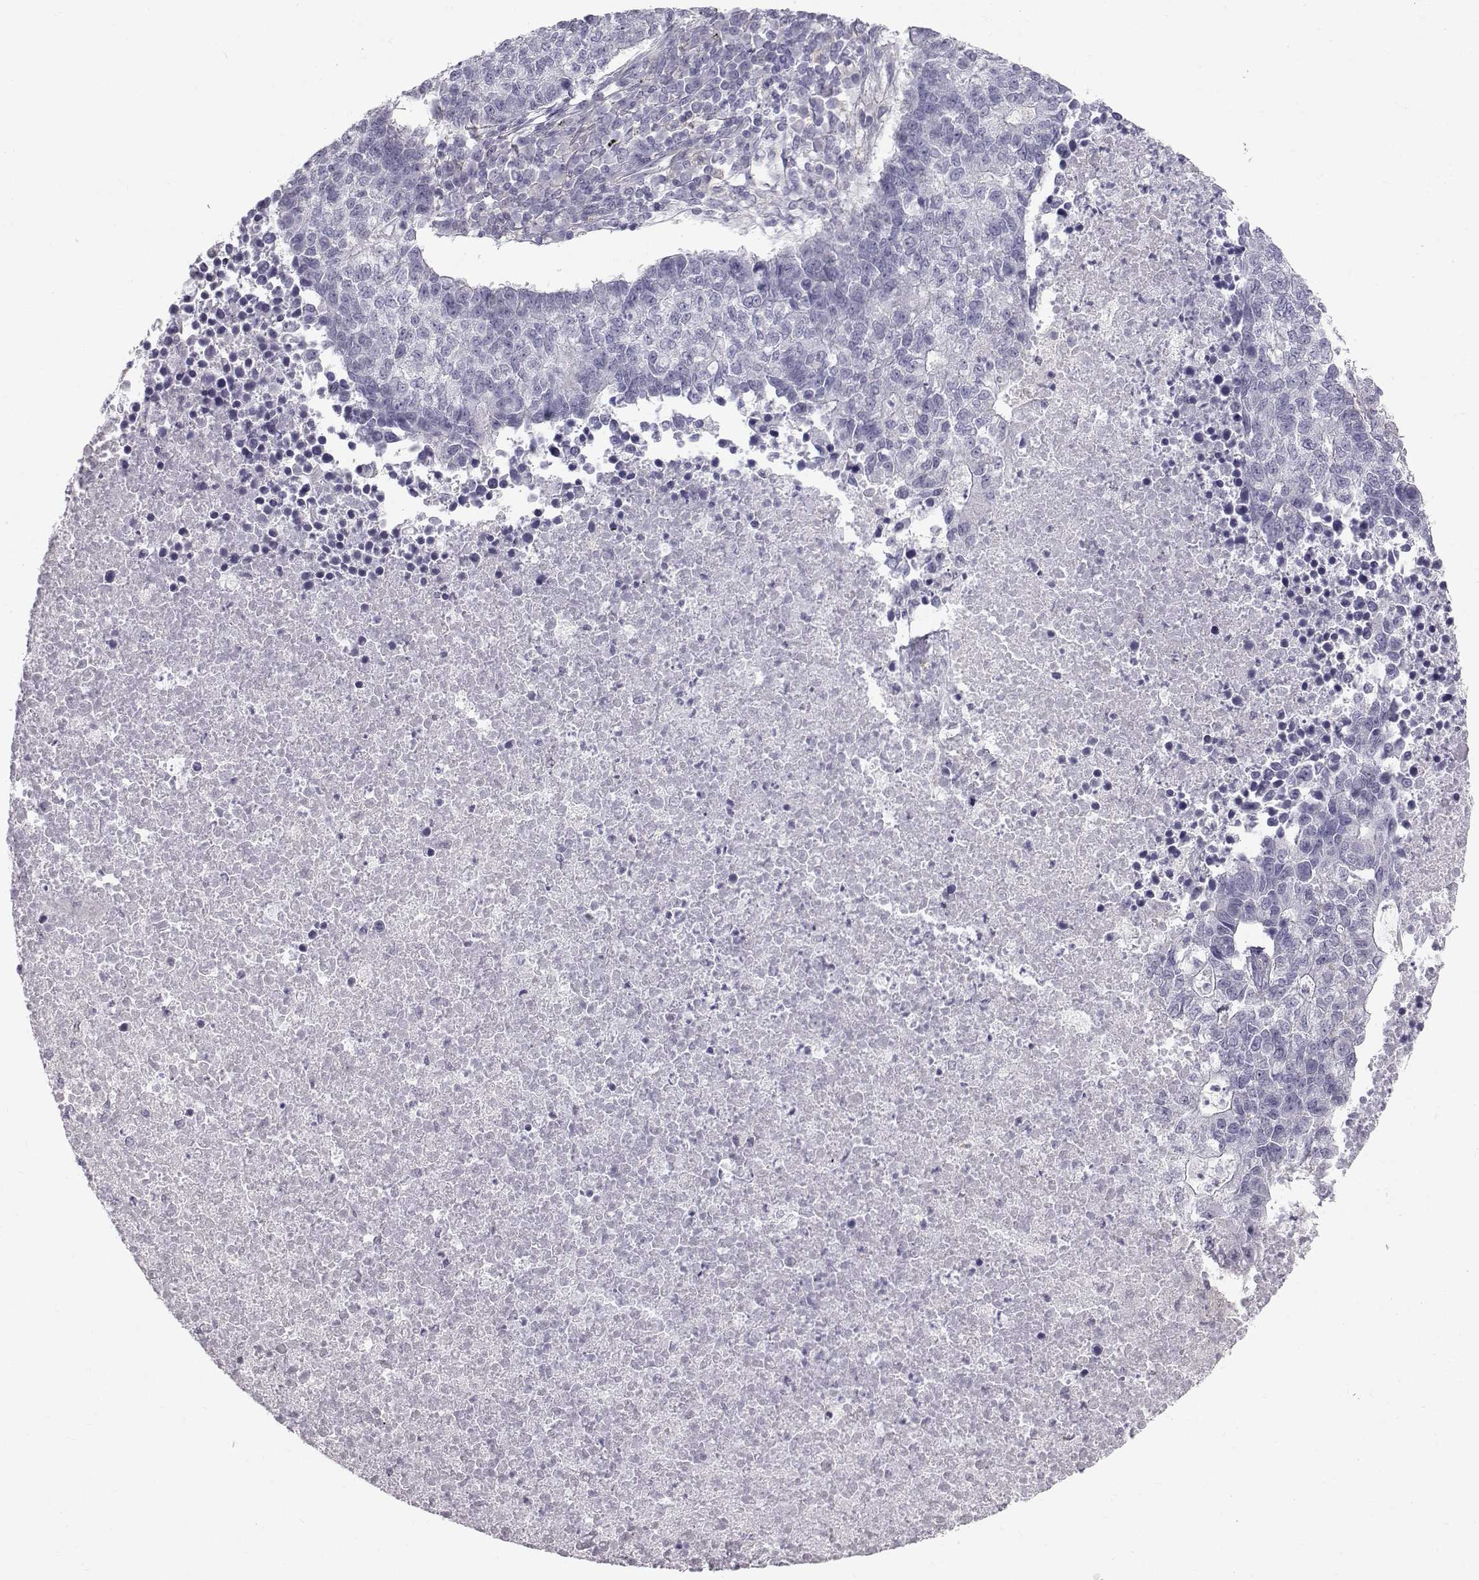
{"staining": {"intensity": "negative", "quantity": "none", "location": "none"}, "tissue": "lung cancer", "cell_type": "Tumor cells", "image_type": "cancer", "snomed": [{"axis": "morphology", "description": "Adenocarcinoma, NOS"}, {"axis": "topography", "description": "Lung"}], "caption": "Immunohistochemistry histopathology image of human adenocarcinoma (lung) stained for a protein (brown), which reveals no staining in tumor cells.", "gene": "SPDYE4", "patient": {"sex": "male", "age": 57}}